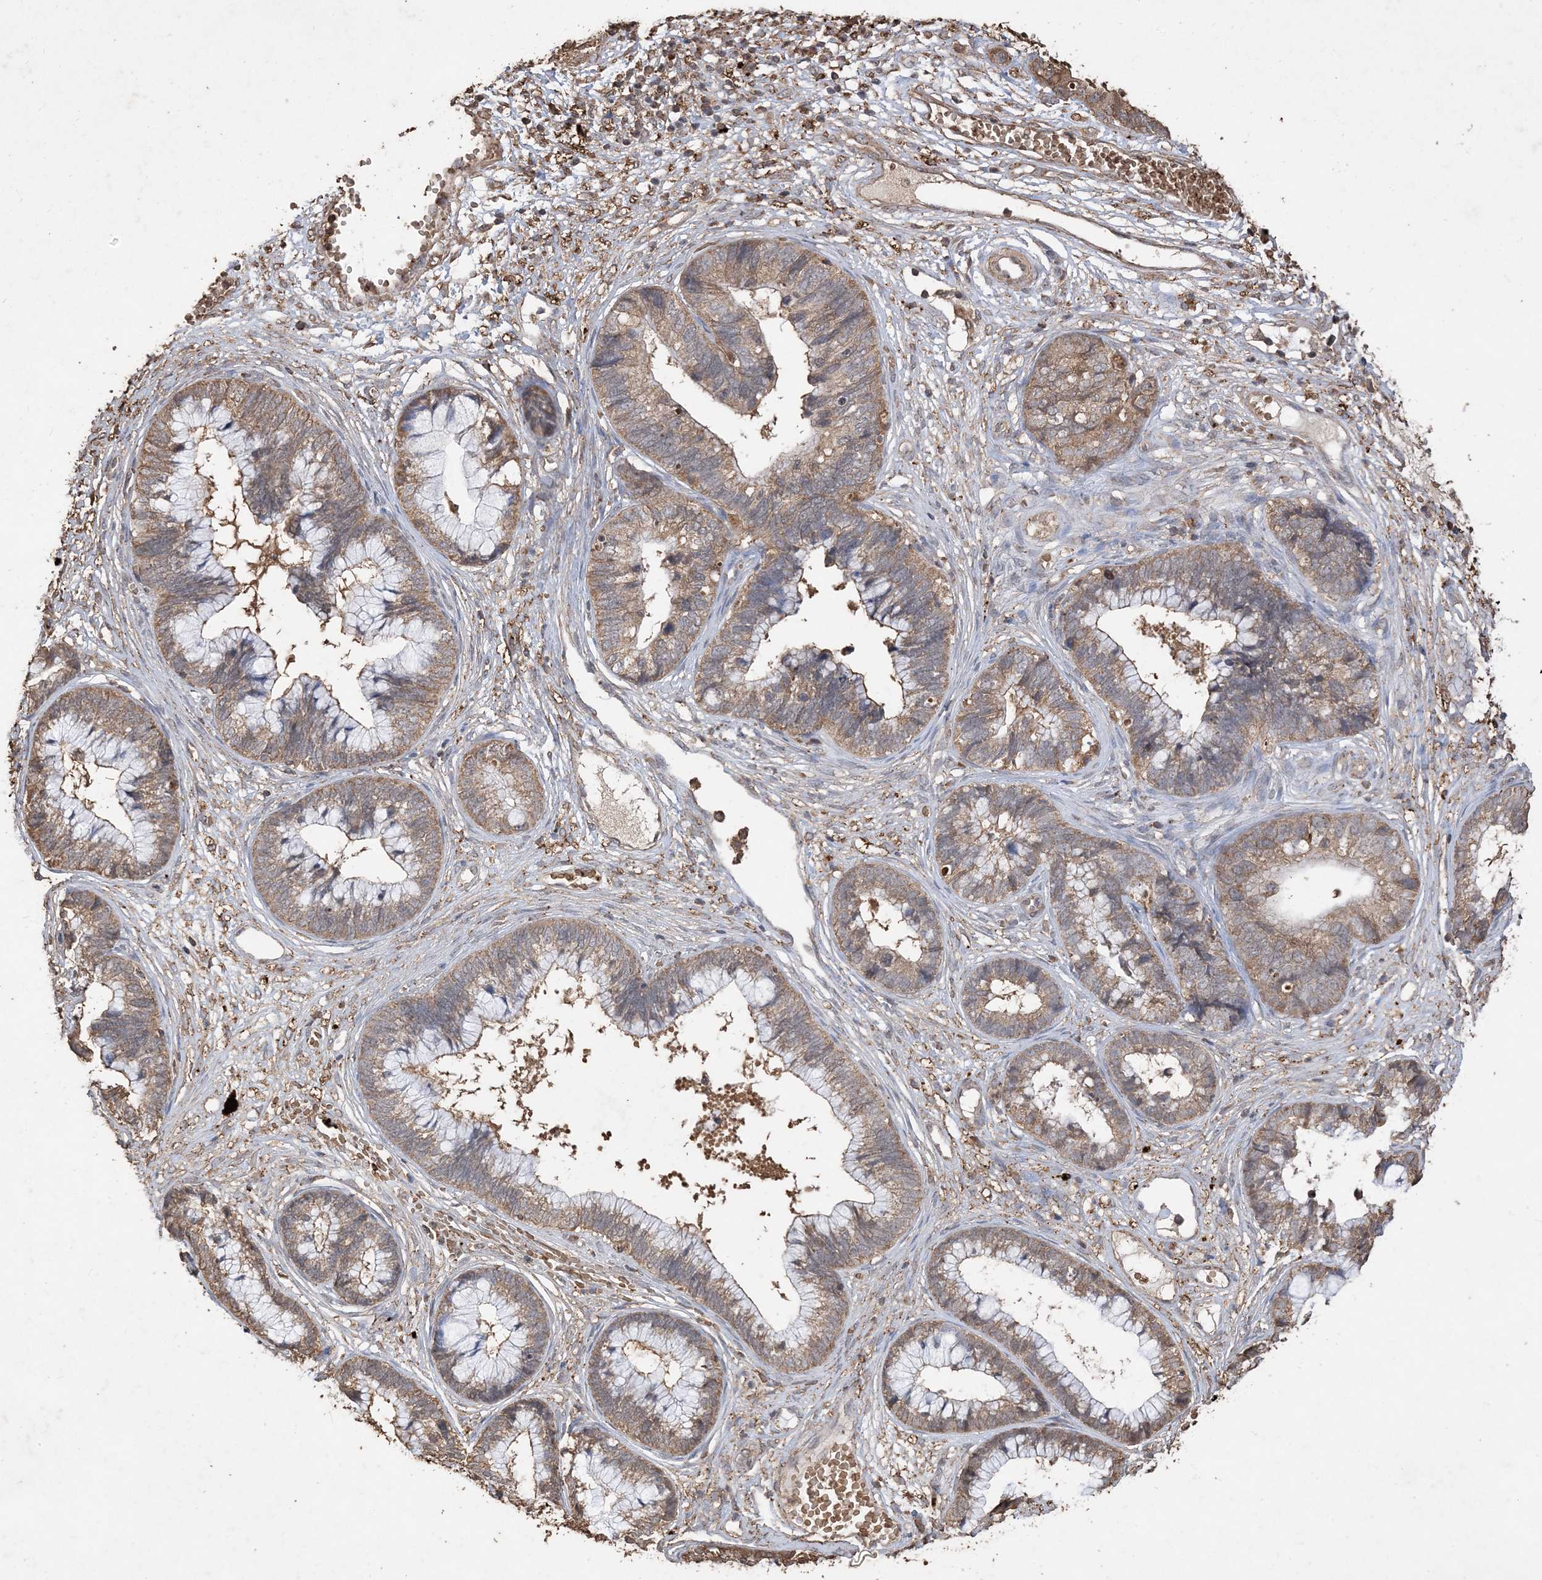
{"staining": {"intensity": "weak", "quantity": ">75%", "location": "cytoplasmic/membranous"}, "tissue": "cervical cancer", "cell_type": "Tumor cells", "image_type": "cancer", "snomed": [{"axis": "morphology", "description": "Adenocarcinoma, NOS"}, {"axis": "topography", "description": "Cervix"}], "caption": "Tumor cells reveal low levels of weak cytoplasmic/membranous positivity in about >75% of cells in human cervical cancer (adenocarcinoma).", "gene": "HPS4", "patient": {"sex": "female", "age": 44}}